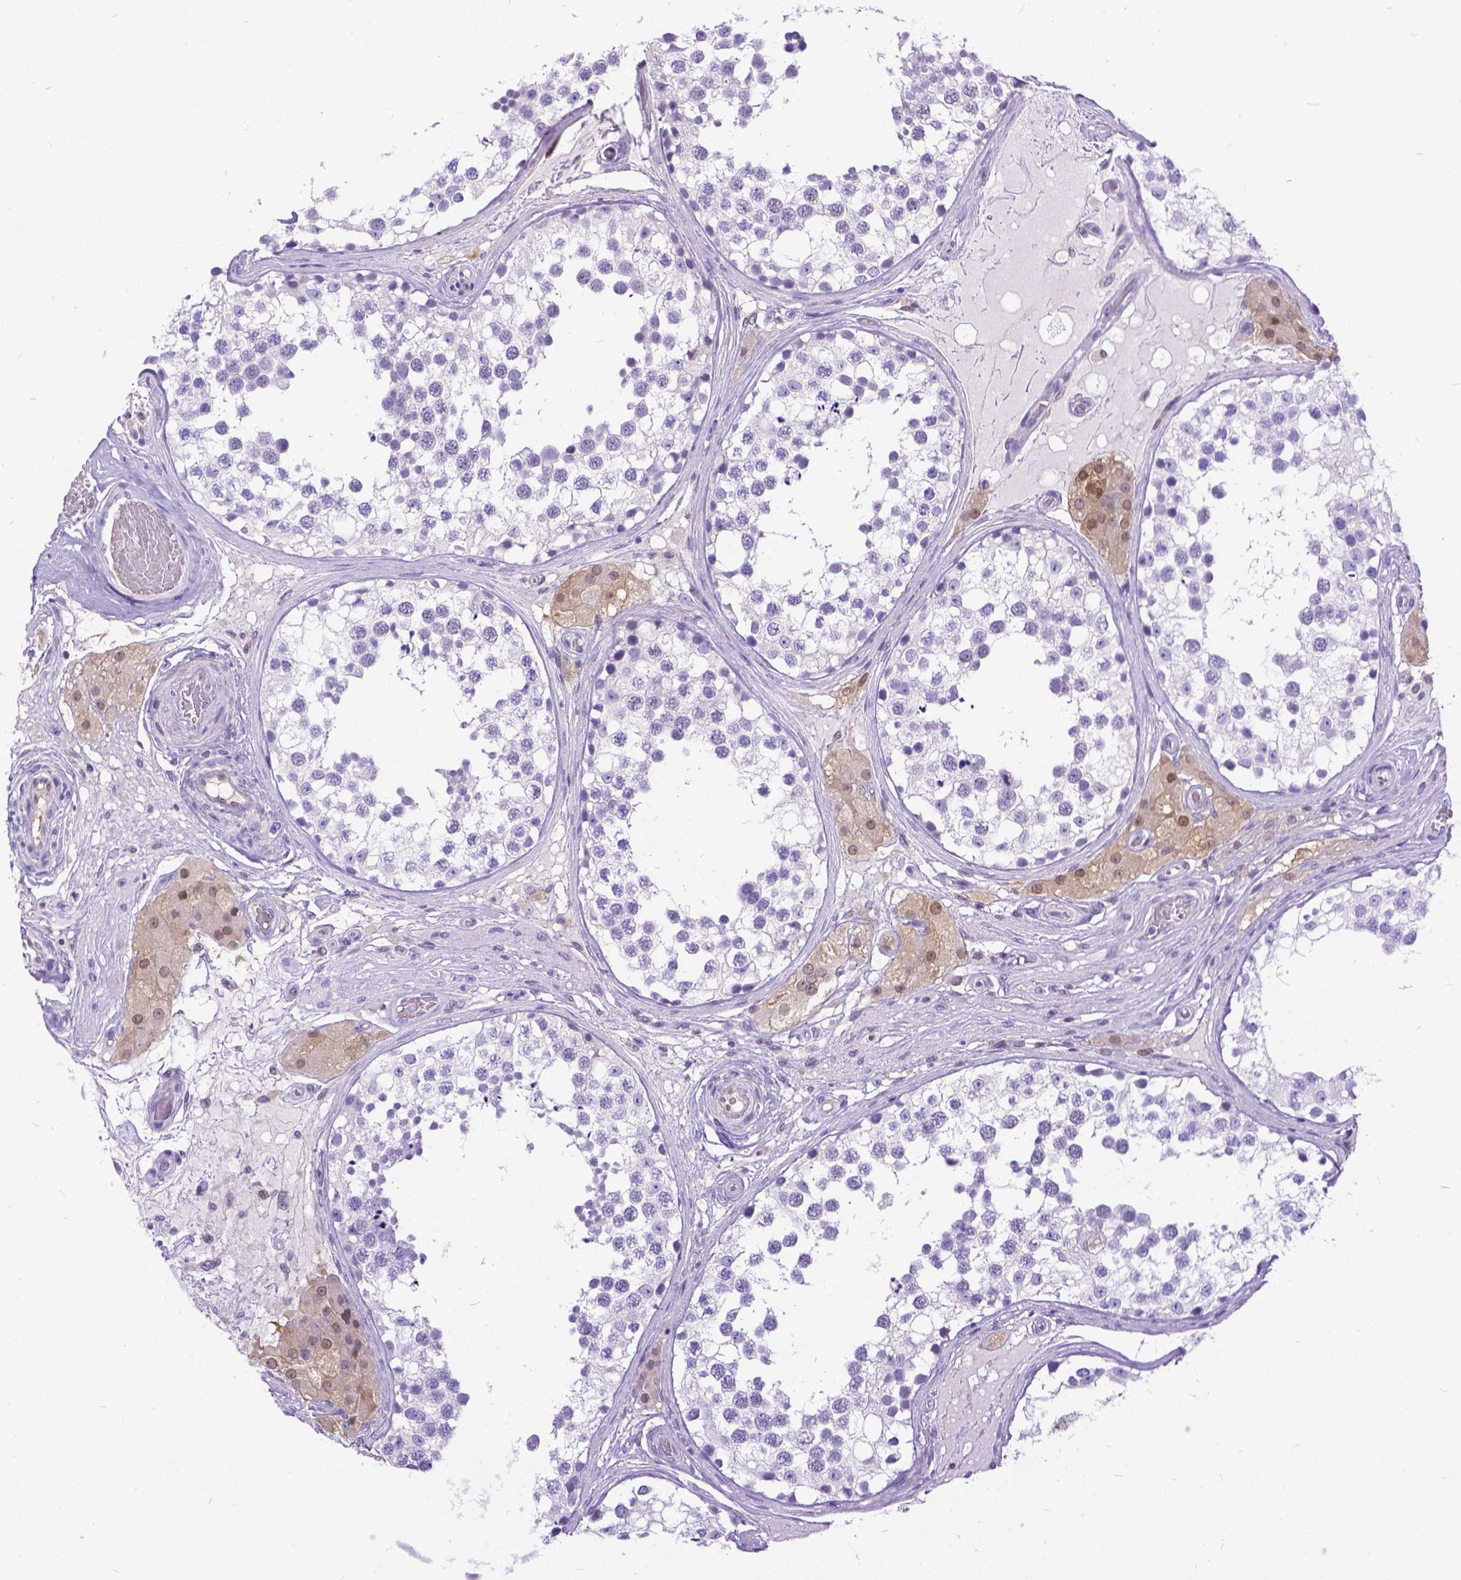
{"staining": {"intensity": "negative", "quantity": "none", "location": "none"}, "tissue": "testis", "cell_type": "Cells in seminiferous ducts", "image_type": "normal", "snomed": [{"axis": "morphology", "description": "Normal tissue, NOS"}, {"axis": "morphology", "description": "Seminoma, NOS"}, {"axis": "topography", "description": "Testis"}], "caption": "Human testis stained for a protein using immunohistochemistry shows no expression in cells in seminiferous ducts.", "gene": "TMEM169", "patient": {"sex": "male", "age": 65}}